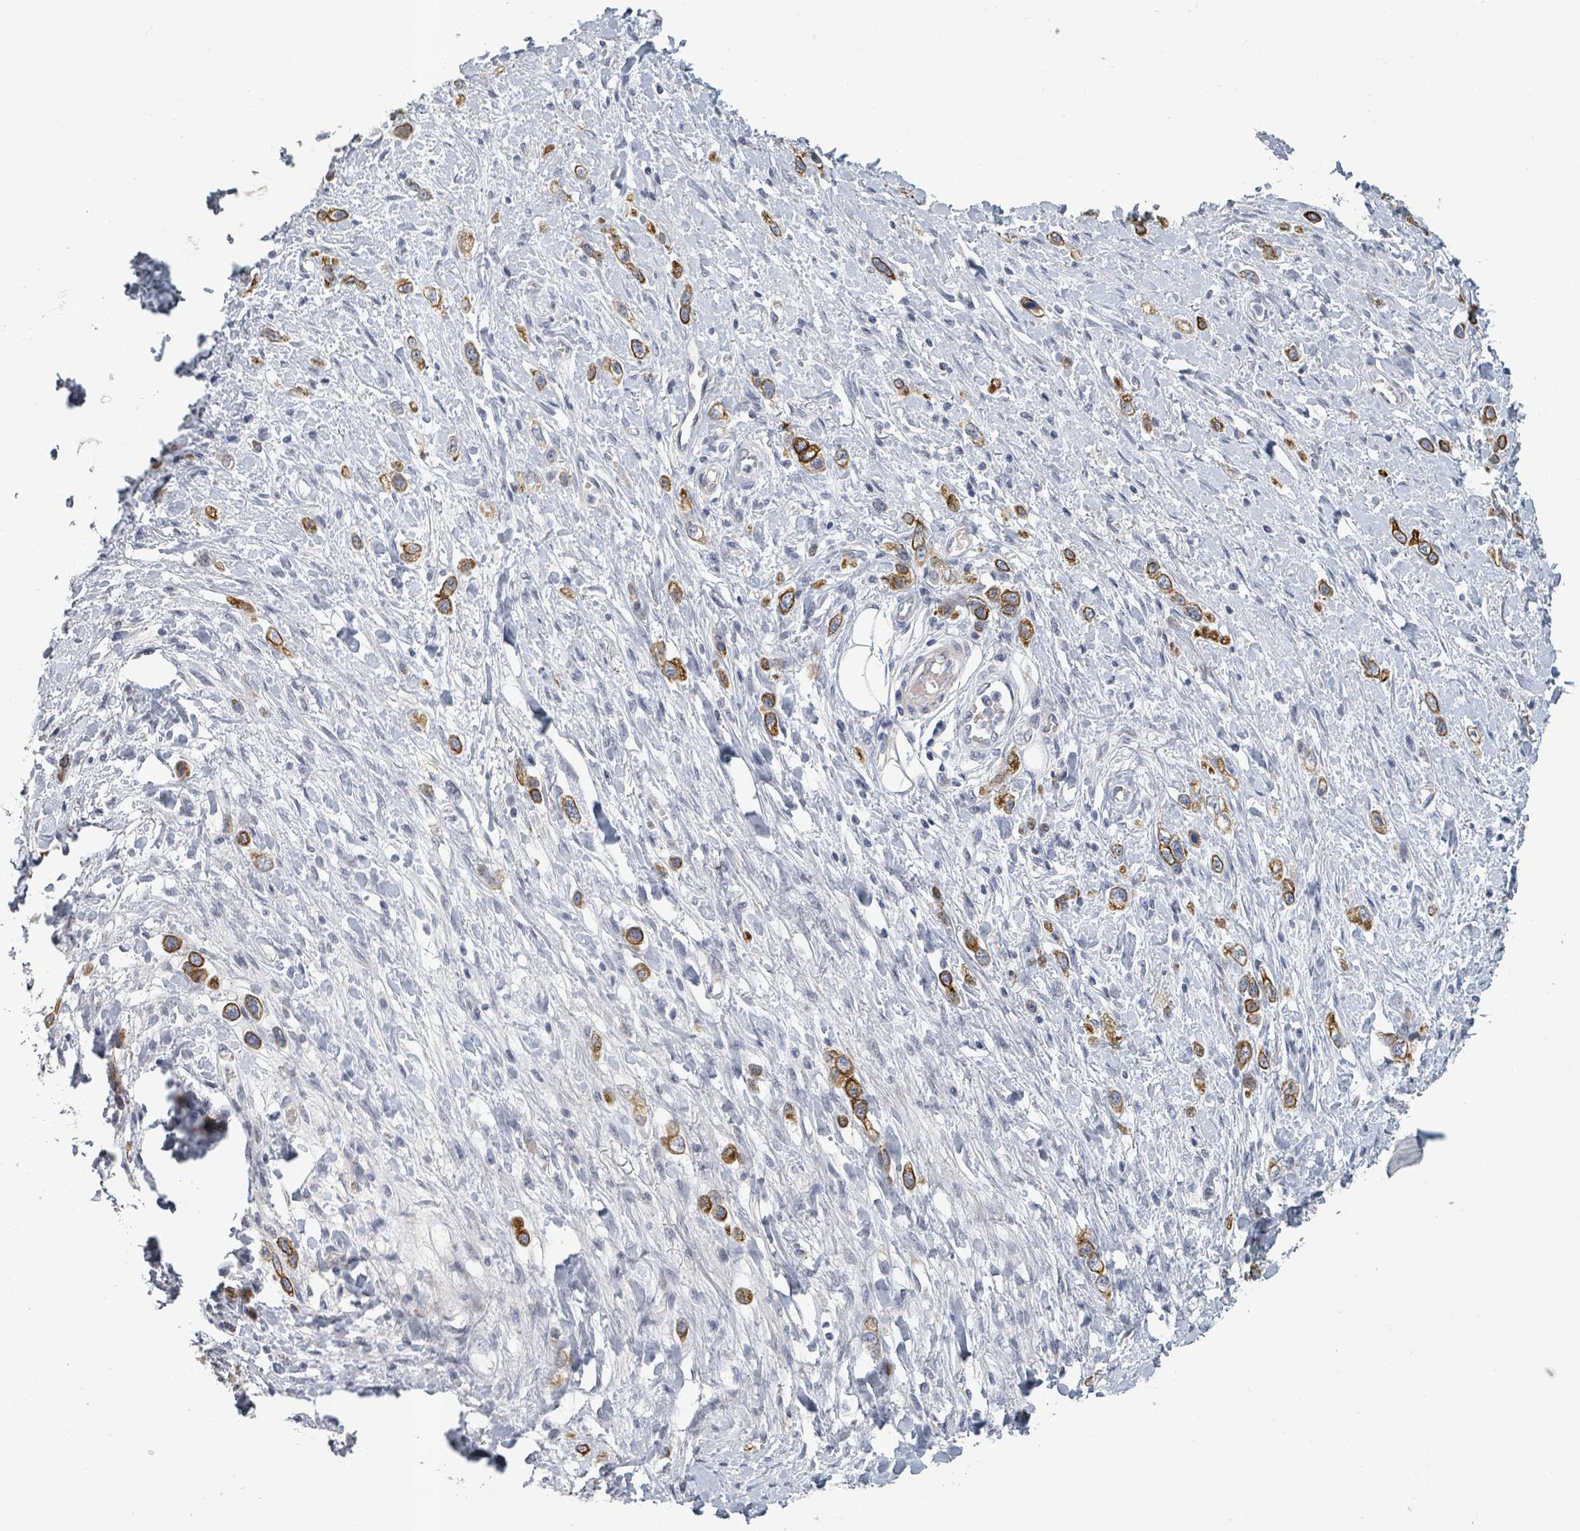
{"staining": {"intensity": "strong", "quantity": ">75%", "location": "cytoplasmic/membranous"}, "tissue": "stomach cancer", "cell_type": "Tumor cells", "image_type": "cancer", "snomed": [{"axis": "morphology", "description": "Adenocarcinoma, NOS"}, {"axis": "topography", "description": "Stomach"}], "caption": "Protein staining demonstrates strong cytoplasmic/membranous positivity in approximately >75% of tumor cells in stomach cancer.", "gene": "PTPN20", "patient": {"sex": "female", "age": 65}}